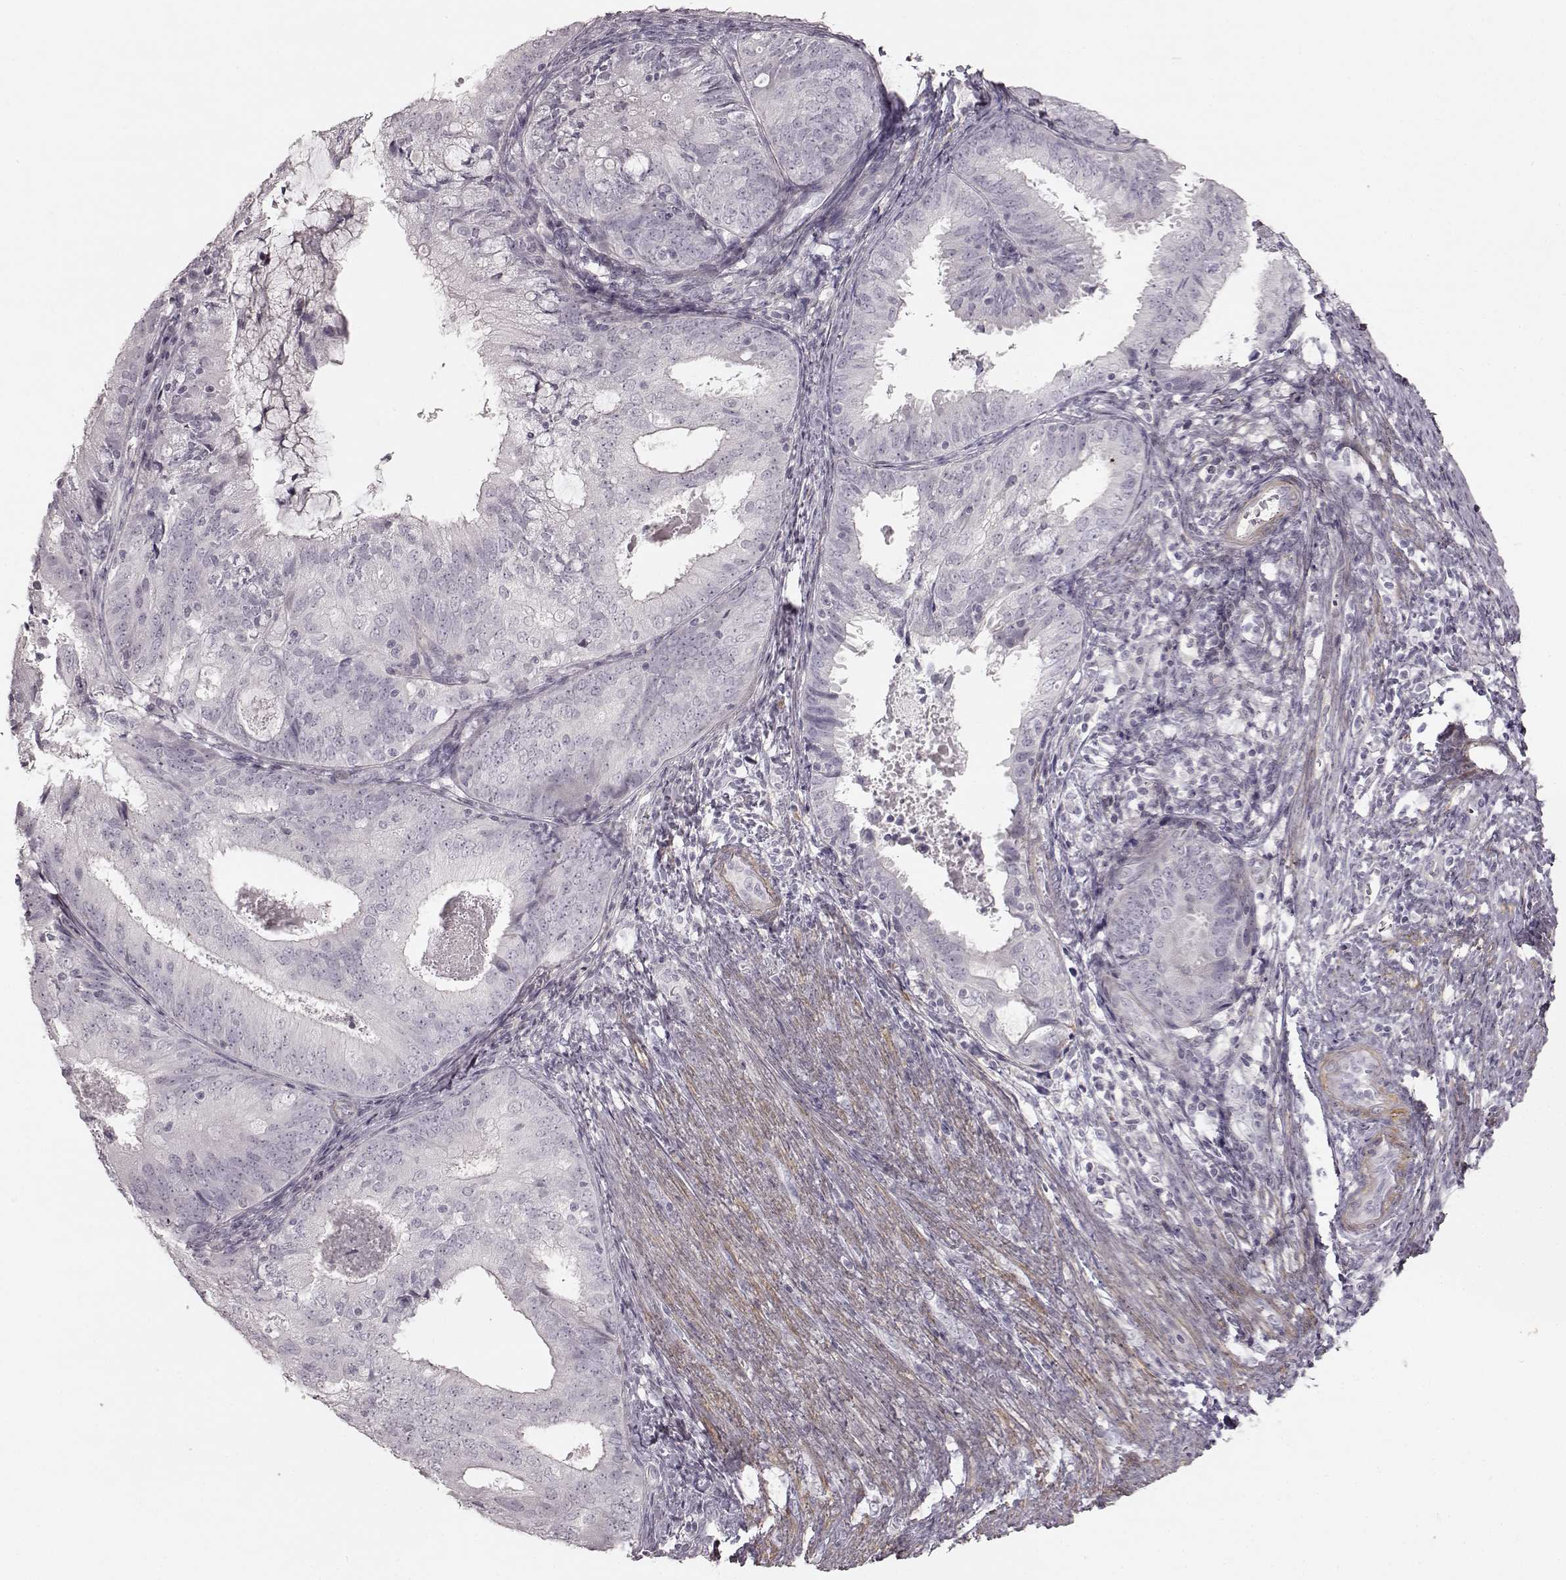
{"staining": {"intensity": "negative", "quantity": "none", "location": "none"}, "tissue": "endometrial cancer", "cell_type": "Tumor cells", "image_type": "cancer", "snomed": [{"axis": "morphology", "description": "Adenocarcinoma, NOS"}, {"axis": "topography", "description": "Endometrium"}], "caption": "There is no significant staining in tumor cells of adenocarcinoma (endometrial).", "gene": "PRLHR", "patient": {"sex": "female", "age": 57}}